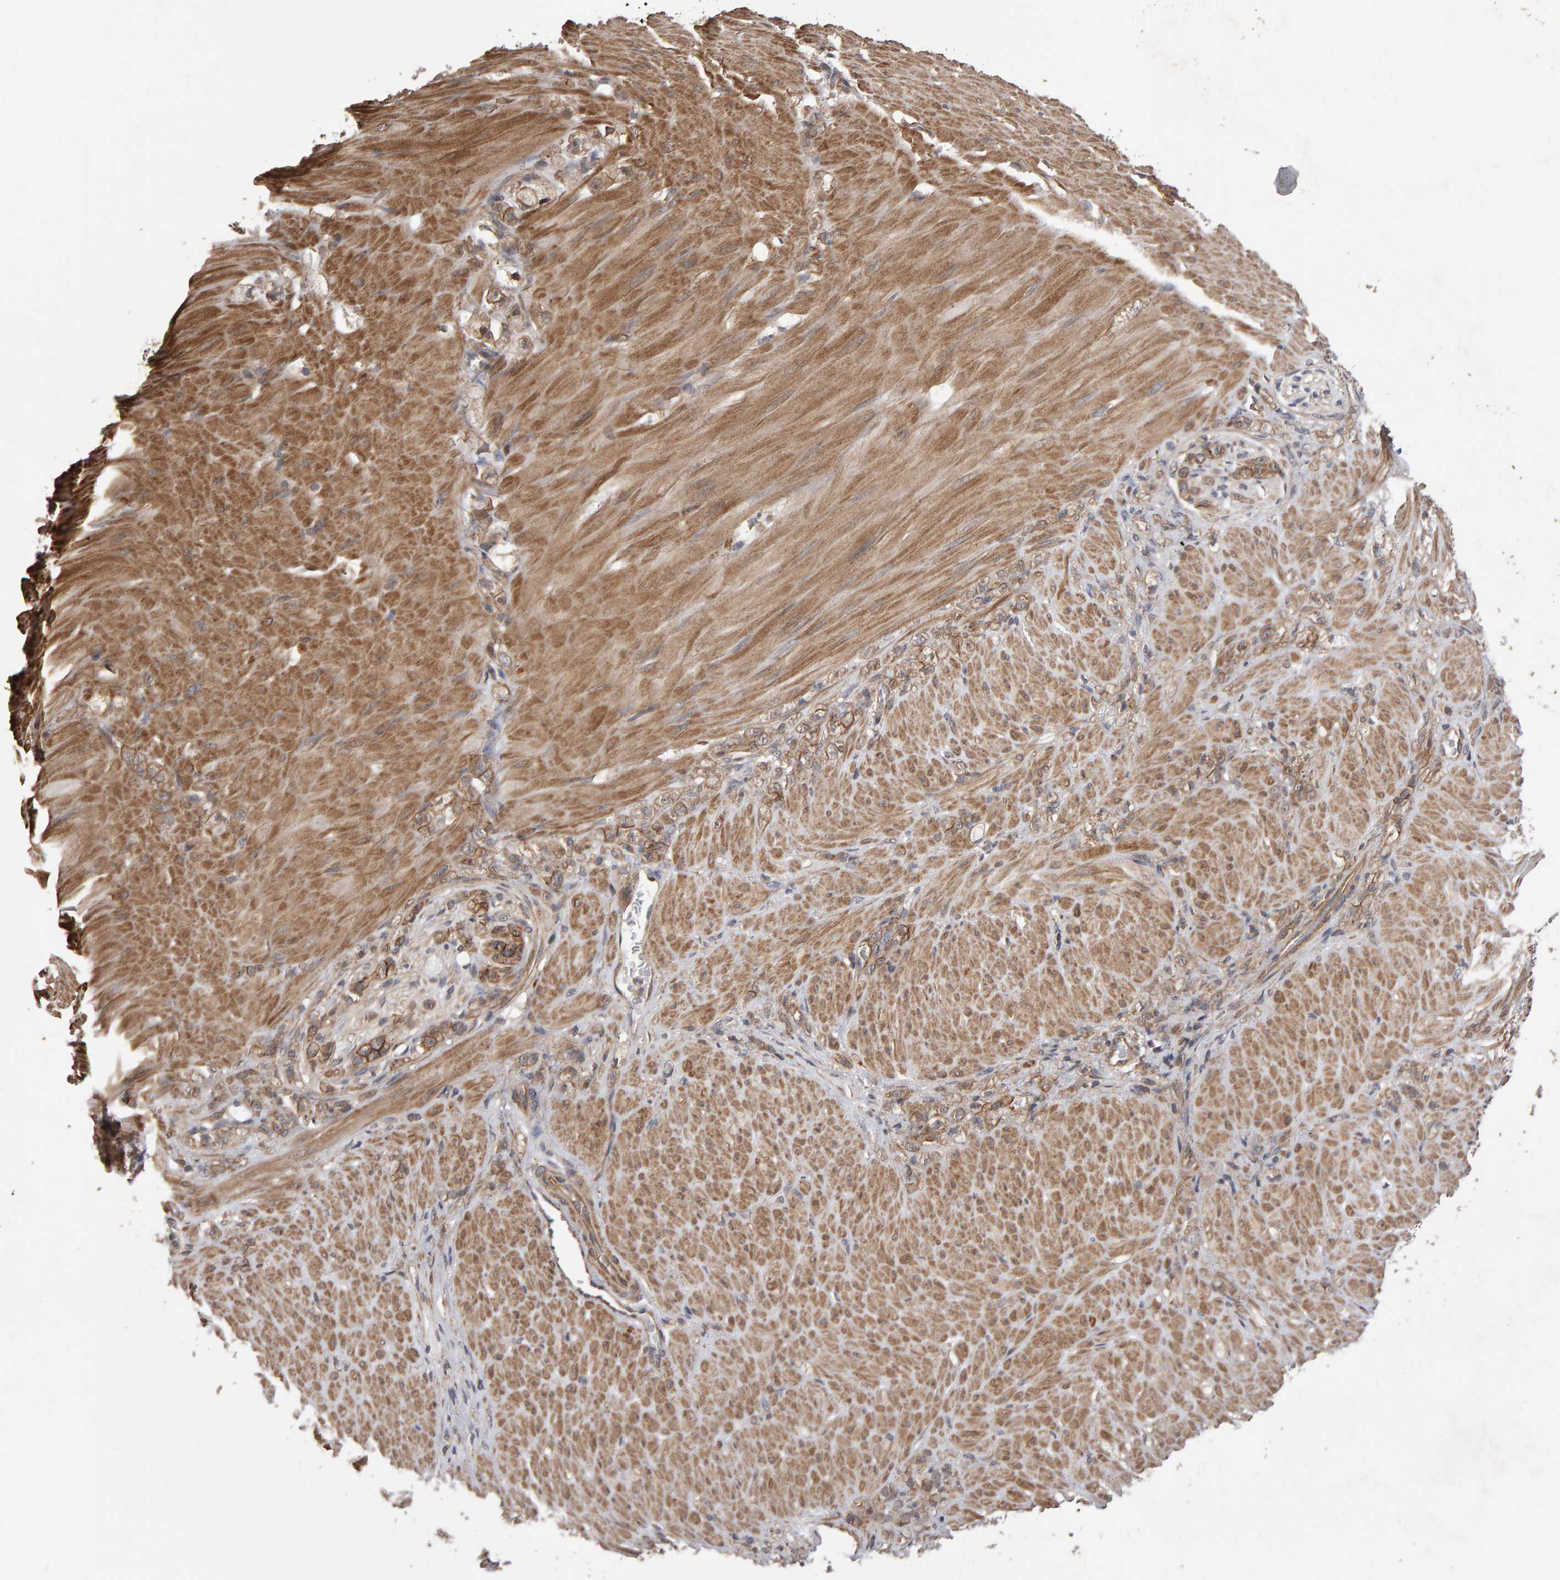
{"staining": {"intensity": "moderate", "quantity": ">75%", "location": "cytoplasmic/membranous"}, "tissue": "stomach cancer", "cell_type": "Tumor cells", "image_type": "cancer", "snomed": [{"axis": "morphology", "description": "Normal tissue, NOS"}, {"axis": "morphology", "description": "Adenocarcinoma, NOS"}, {"axis": "topography", "description": "Stomach"}], "caption": "There is medium levels of moderate cytoplasmic/membranous positivity in tumor cells of stomach adenocarcinoma, as demonstrated by immunohistochemical staining (brown color).", "gene": "SCRIB", "patient": {"sex": "male", "age": 82}}